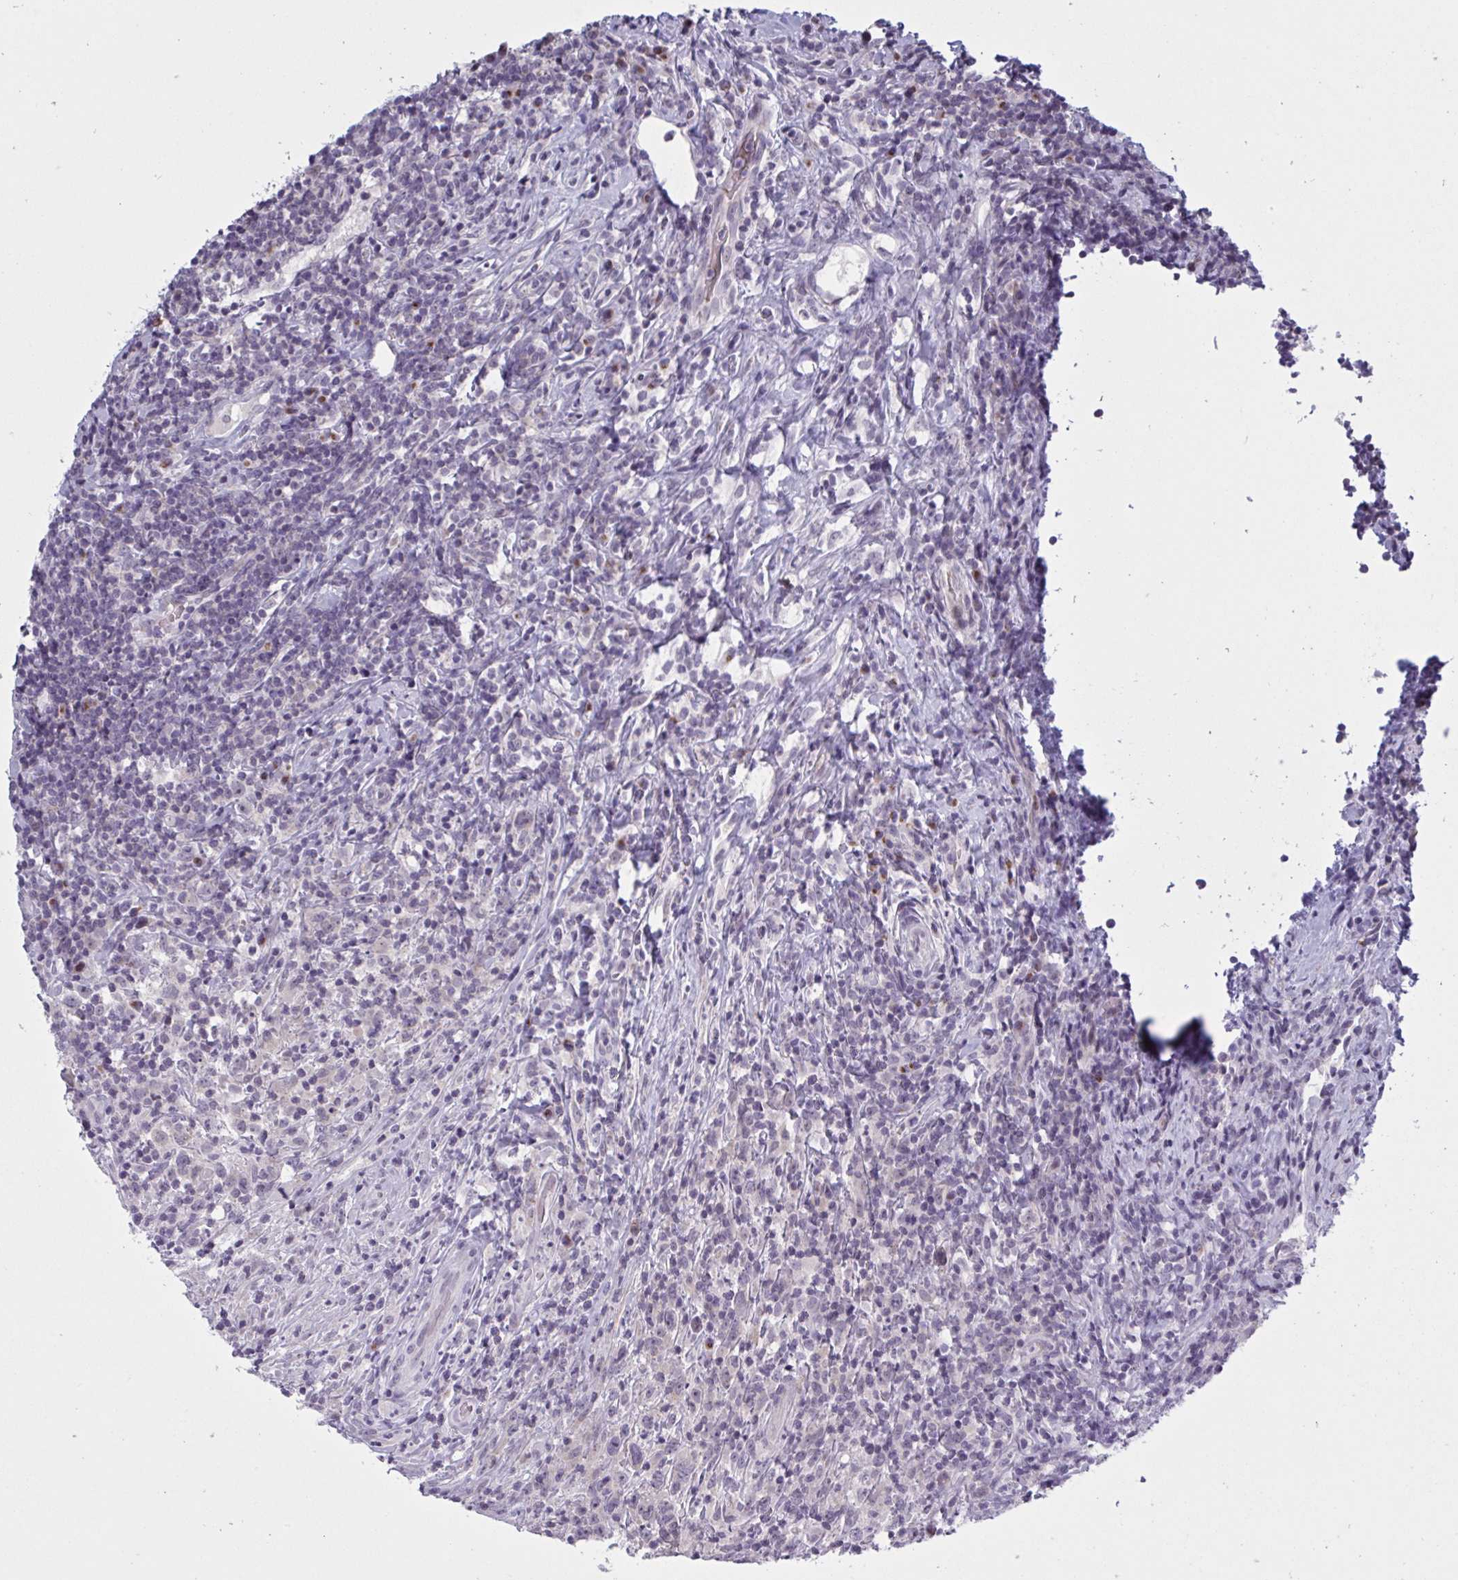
{"staining": {"intensity": "negative", "quantity": "none", "location": "none"}, "tissue": "lymphoma", "cell_type": "Tumor cells", "image_type": "cancer", "snomed": [{"axis": "morphology", "description": "Hodgkin's disease, NOS"}, {"axis": "topography", "description": "Lymph node"}], "caption": "The immunohistochemistry (IHC) image has no significant expression in tumor cells of lymphoma tissue. (Stains: DAB immunohistochemistry with hematoxylin counter stain, Microscopy: brightfield microscopy at high magnification).", "gene": "HSD11B2", "patient": {"sex": "female", "age": 18}}